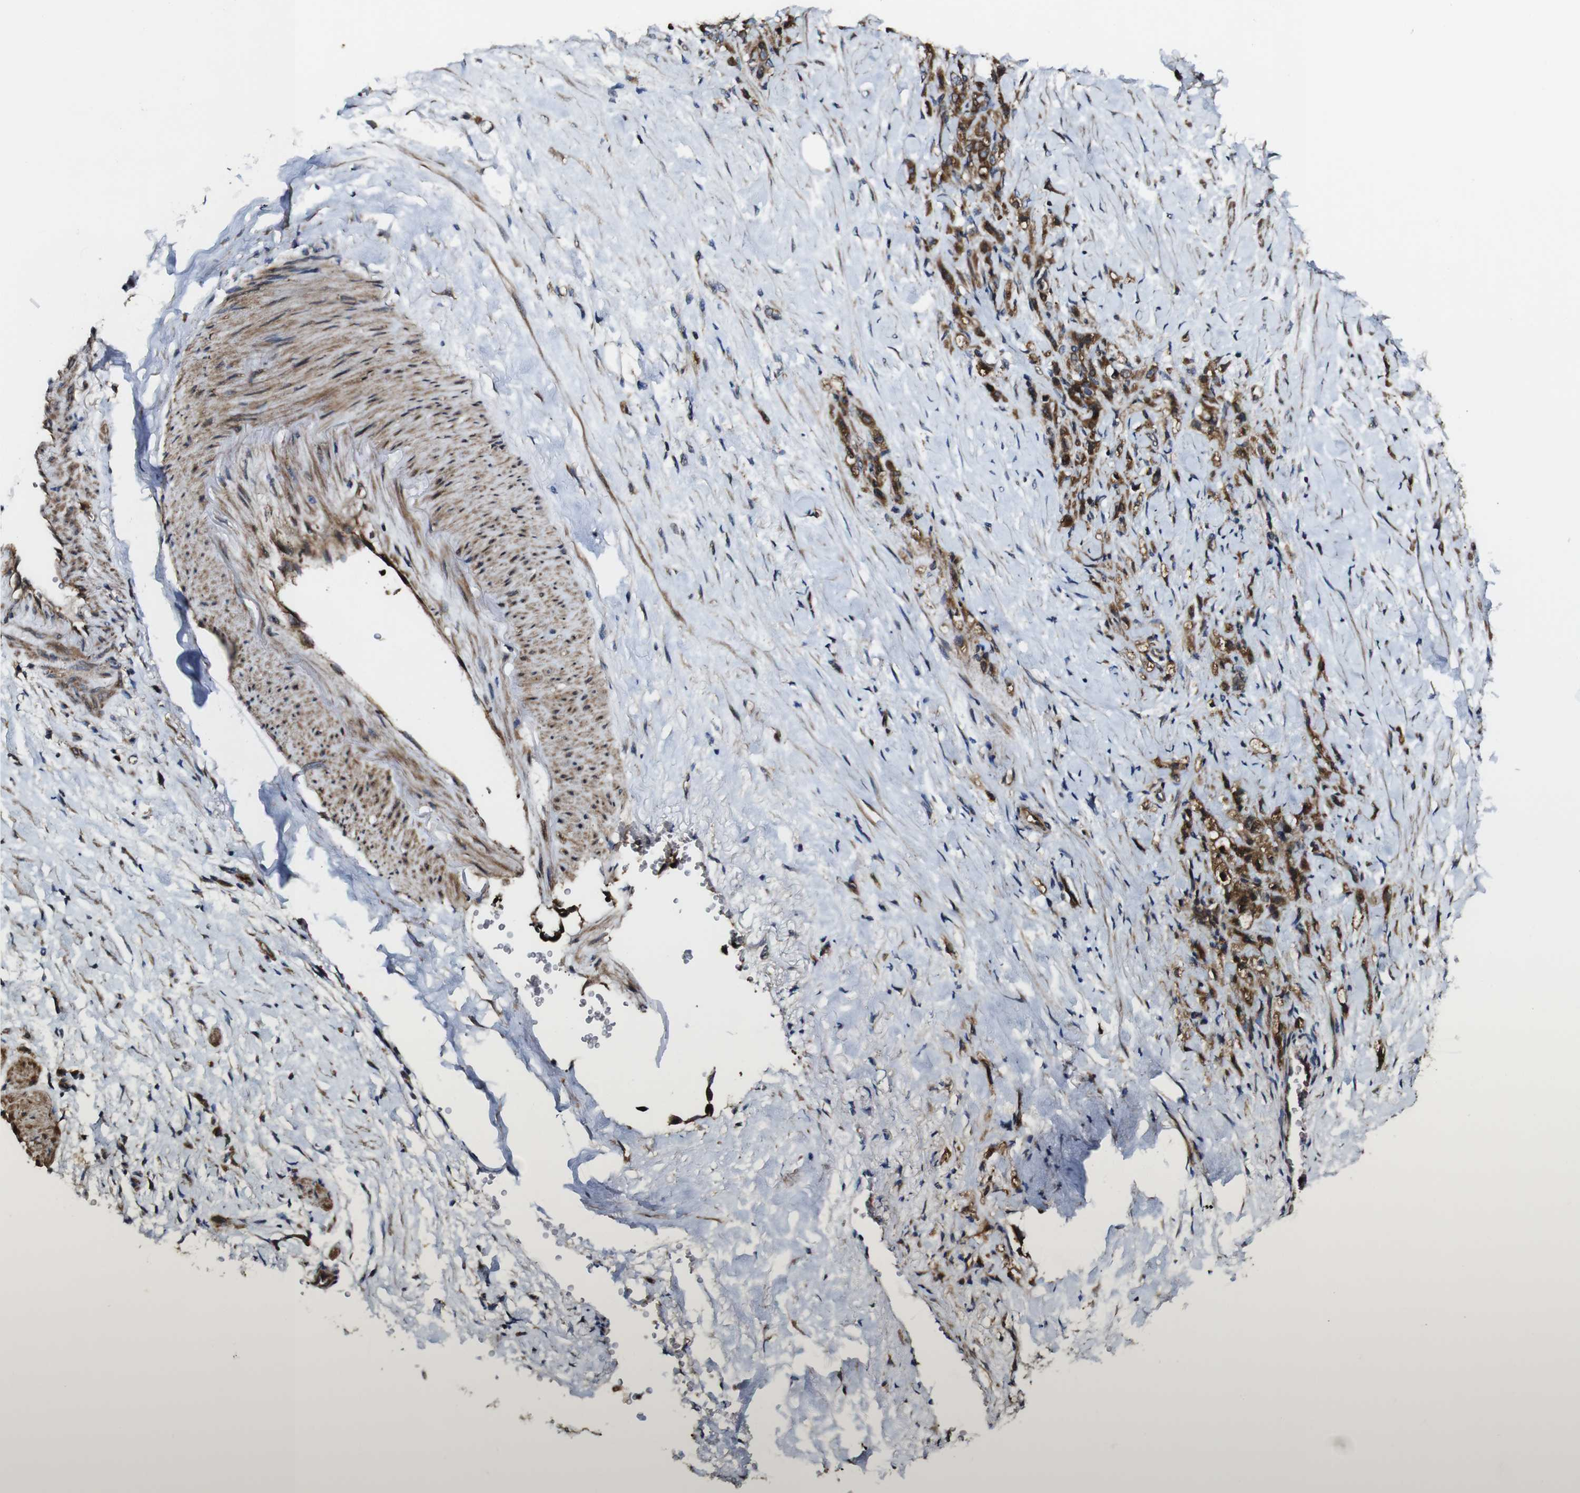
{"staining": {"intensity": "strong", "quantity": ">75%", "location": "cytoplasmic/membranous"}, "tissue": "stomach cancer", "cell_type": "Tumor cells", "image_type": "cancer", "snomed": [{"axis": "morphology", "description": "Adenocarcinoma, NOS"}, {"axis": "topography", "description": "Stomach"}], "caption": "A high amount of strong cytoplasmic/membranous positivity is identified in approximately >75% of tumor cells in stomach cancer (adenocarcinoma) tissue.", "gene": "TNIK", "patient": {"sex": "male", "age": 82}}